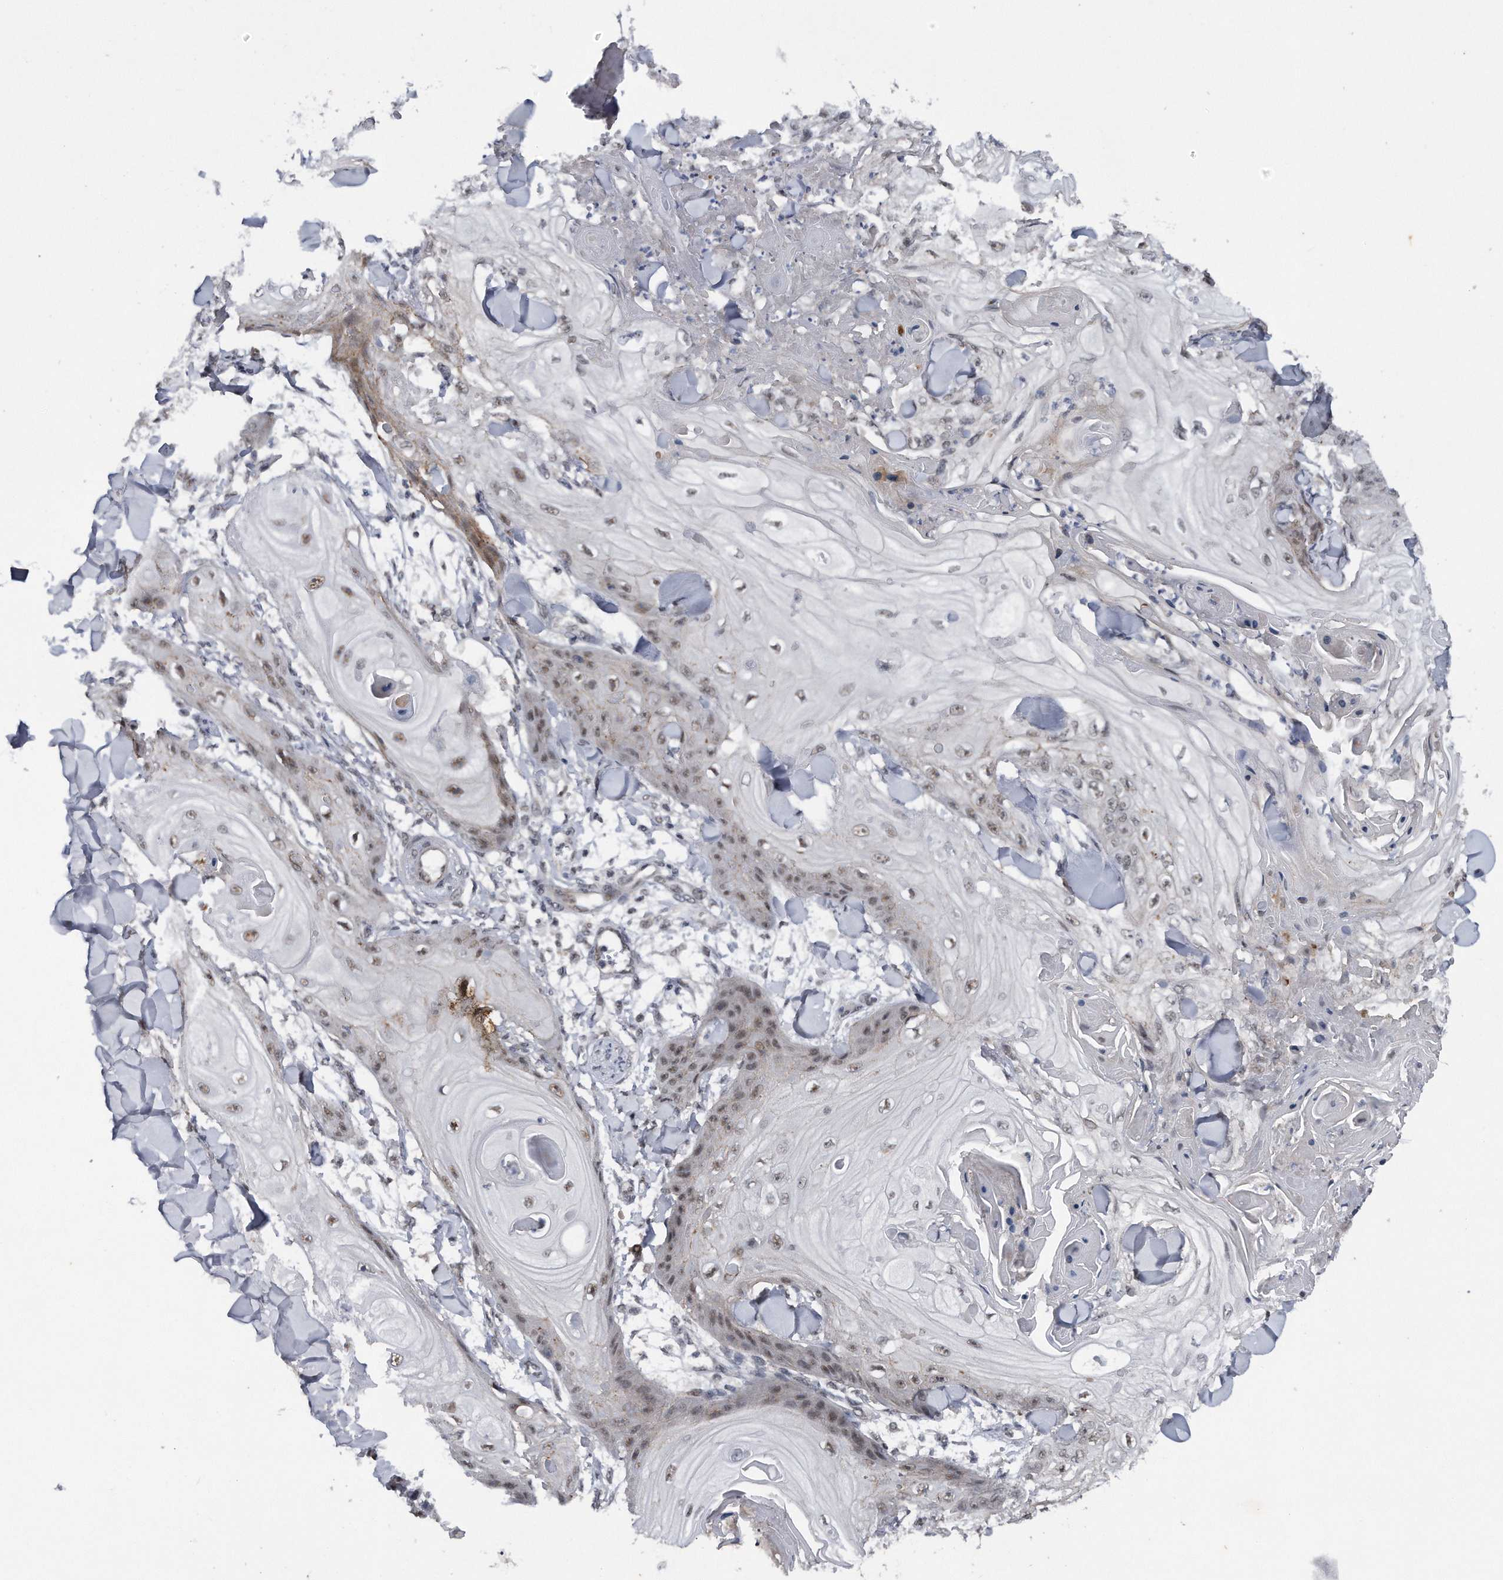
{"staining": {"intensity": "weak", "quantity": ">75%", "location": "nuclear"}, "tissue": "skin cancer", "cell_type": "Tumor cells", "image_type": "cancer", "snomed": [{"axis": "morphology", "description": "Squamous cell carcinoma, NOS"}, {"axis": "topography", "description": "Skin"}], "caption": "This image shows immunohistochemistry (IHC) staining of skin squamous cell carcinoma, with low weak nuclear expression in approximately >75% of tumor cells.", "gene": "VIRMA", "patient": {"sex": "male", "age": 74}}